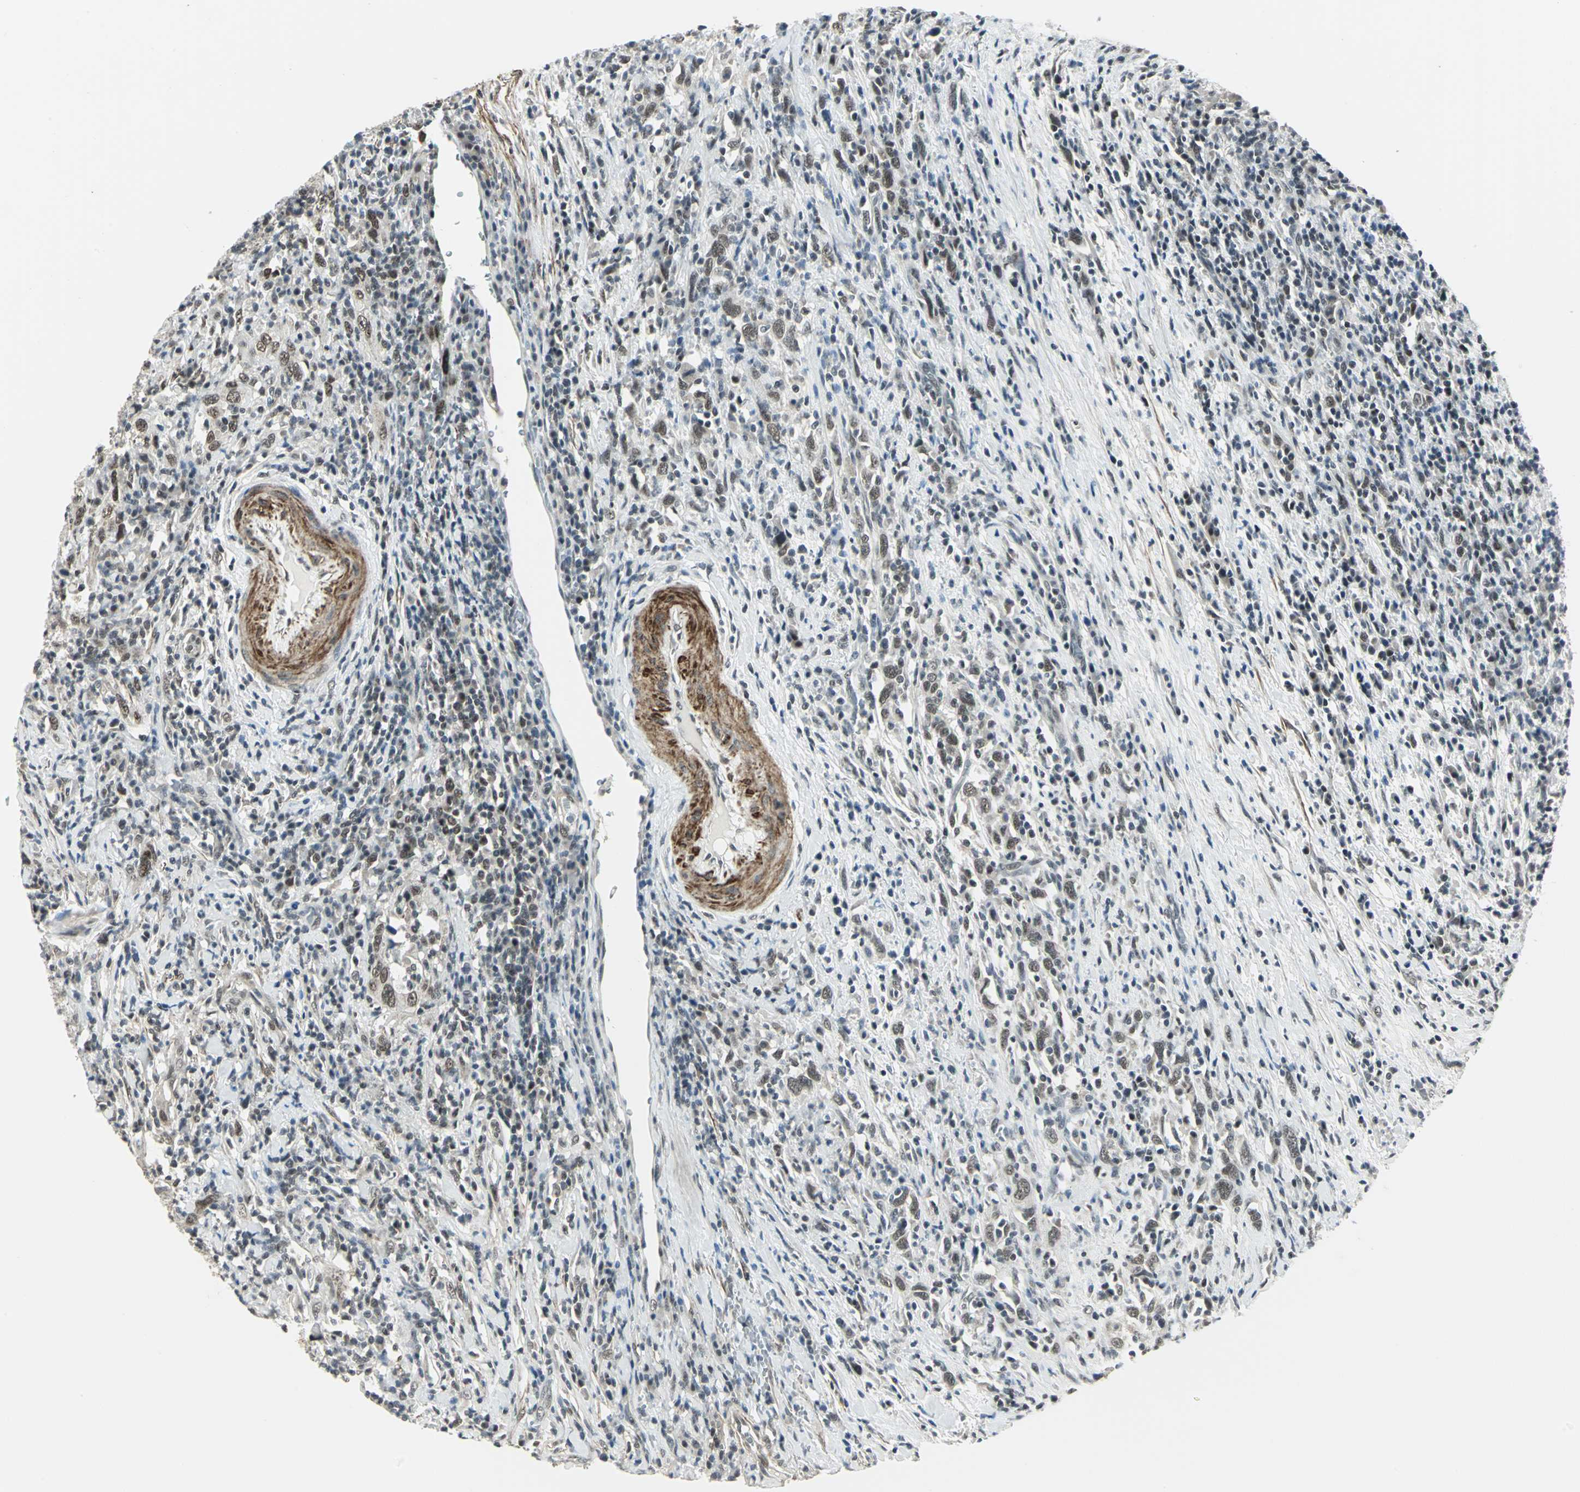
{"staining": {"intensity": "moderate", "quantity": ">75%", "location": "nuclear"}, "tissue": "urothelial cancer", "cell_type": "Tumor cells", "image_type": "cancer", "snomed": [{"axis": "morphology", "description": "Urothelial carcinoma, High grade"}, {"axis": "topography", "description": "Urinary bladder"}], "caption": "Immunohistochemistry histopathology image of neoplastic tissue: human urothelial carcinoma (high-grade) stained using immunohistochemistry demonstrates medium levels of moderate protein expression localized specifically in the nuclear of tumor cells, appearing as a nuclear brown color.", "gene": "MTA1", "patient": {"sex": "male", "age": 61}}